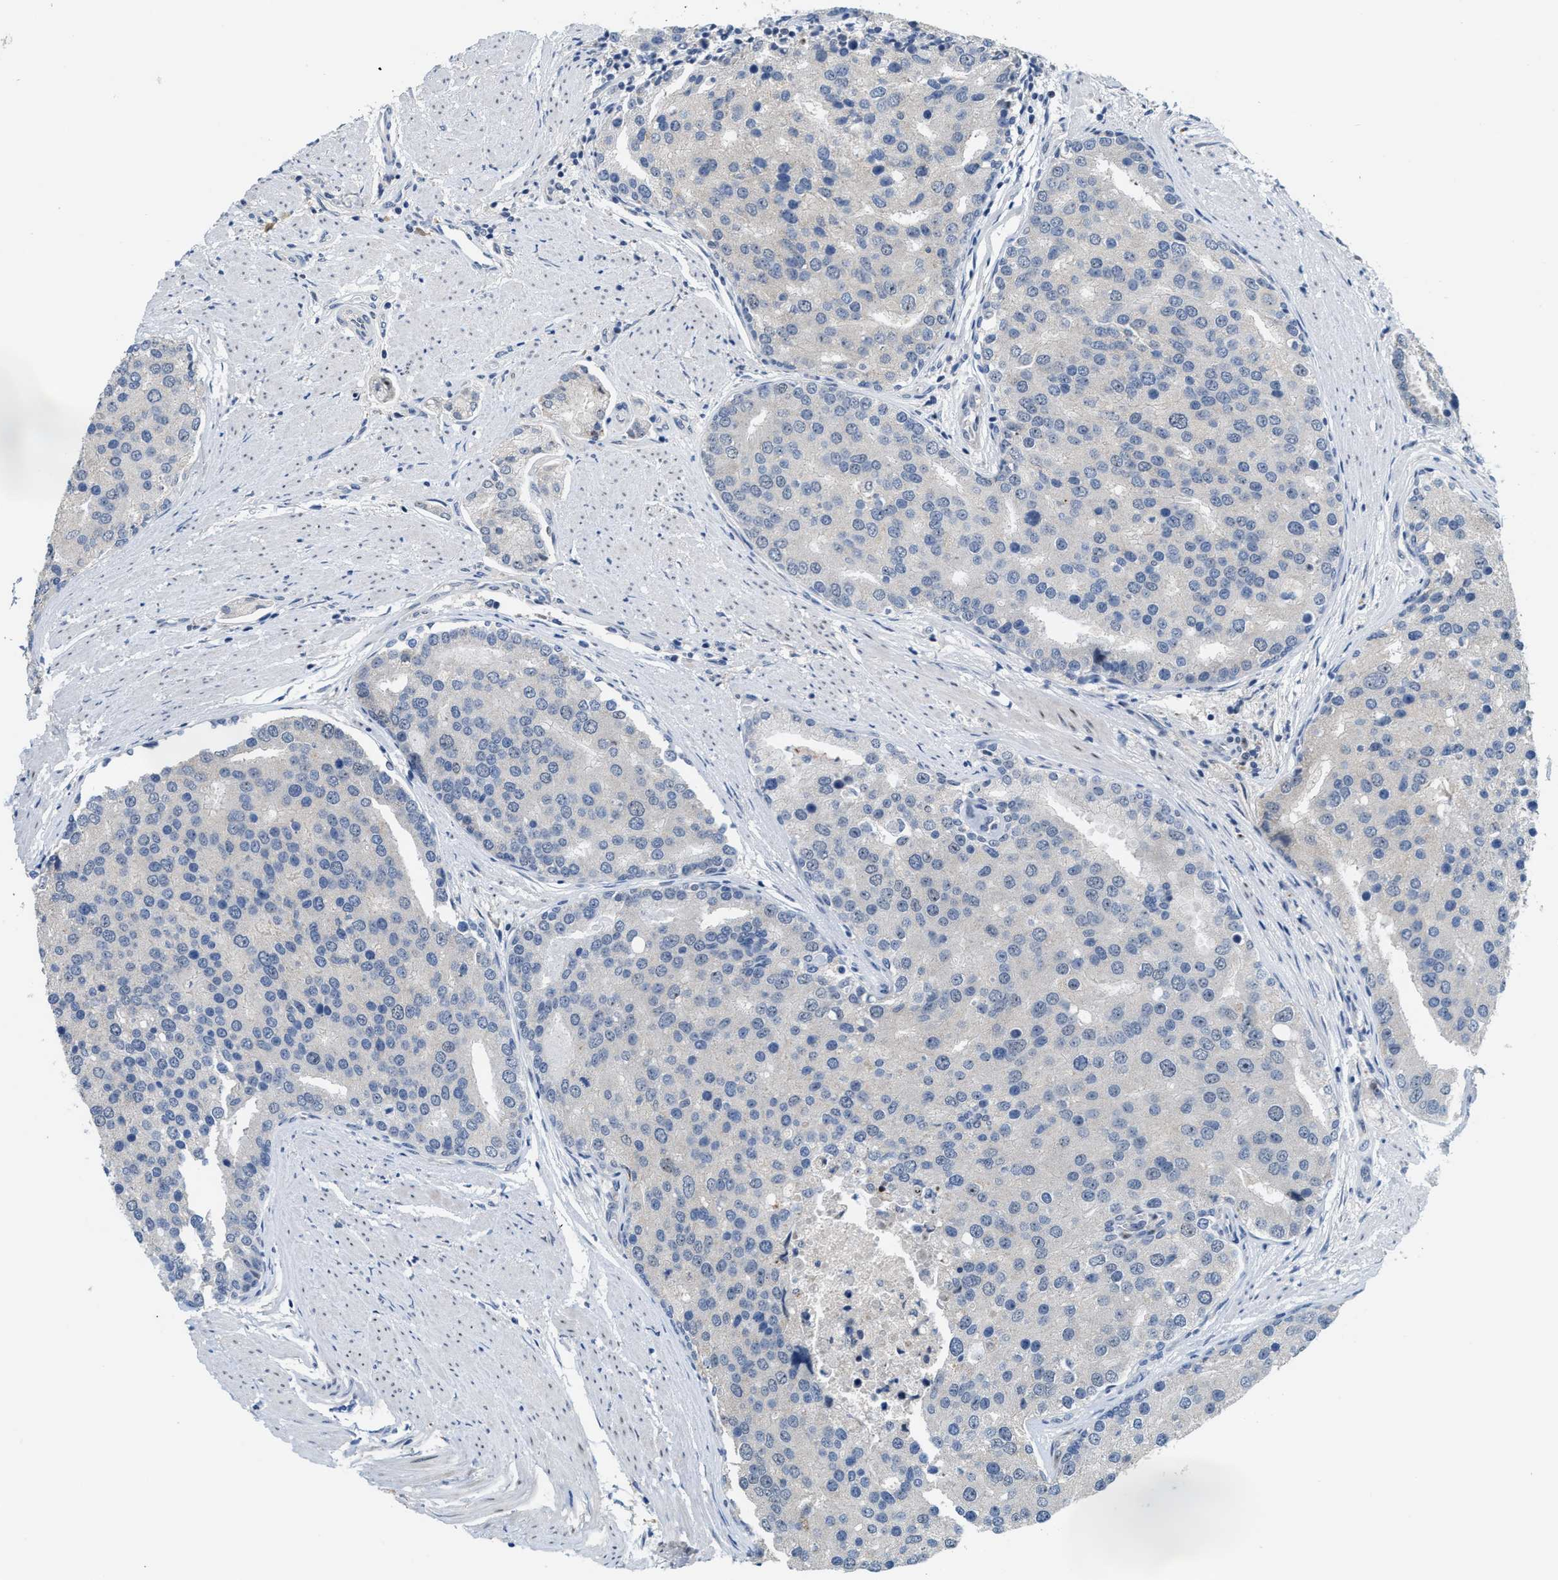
{"staining": {"intensity": "negative", "quantity": "none", "location": "none"}, "tissue": "prostate cancer", "cell_type": "Tumor cells", "image_type": "cancer", "snomed": [{"axis": "morphology", "description": "Adenocarcinoma, High grade"}, {"axis": "topography", "description": "Prostate"}], "caption": "Tumor cells are negative for protein expression in human prostate cancer. The staining was performed using DAB (3,3'-diaminobenzidine) to visualize the protein expression in brown, while the nuclei were stained in blue with hematoxylin (Magnification: 20x).", "gene": "ZNF783", "patient": {"sex": "male", "age": 50}}